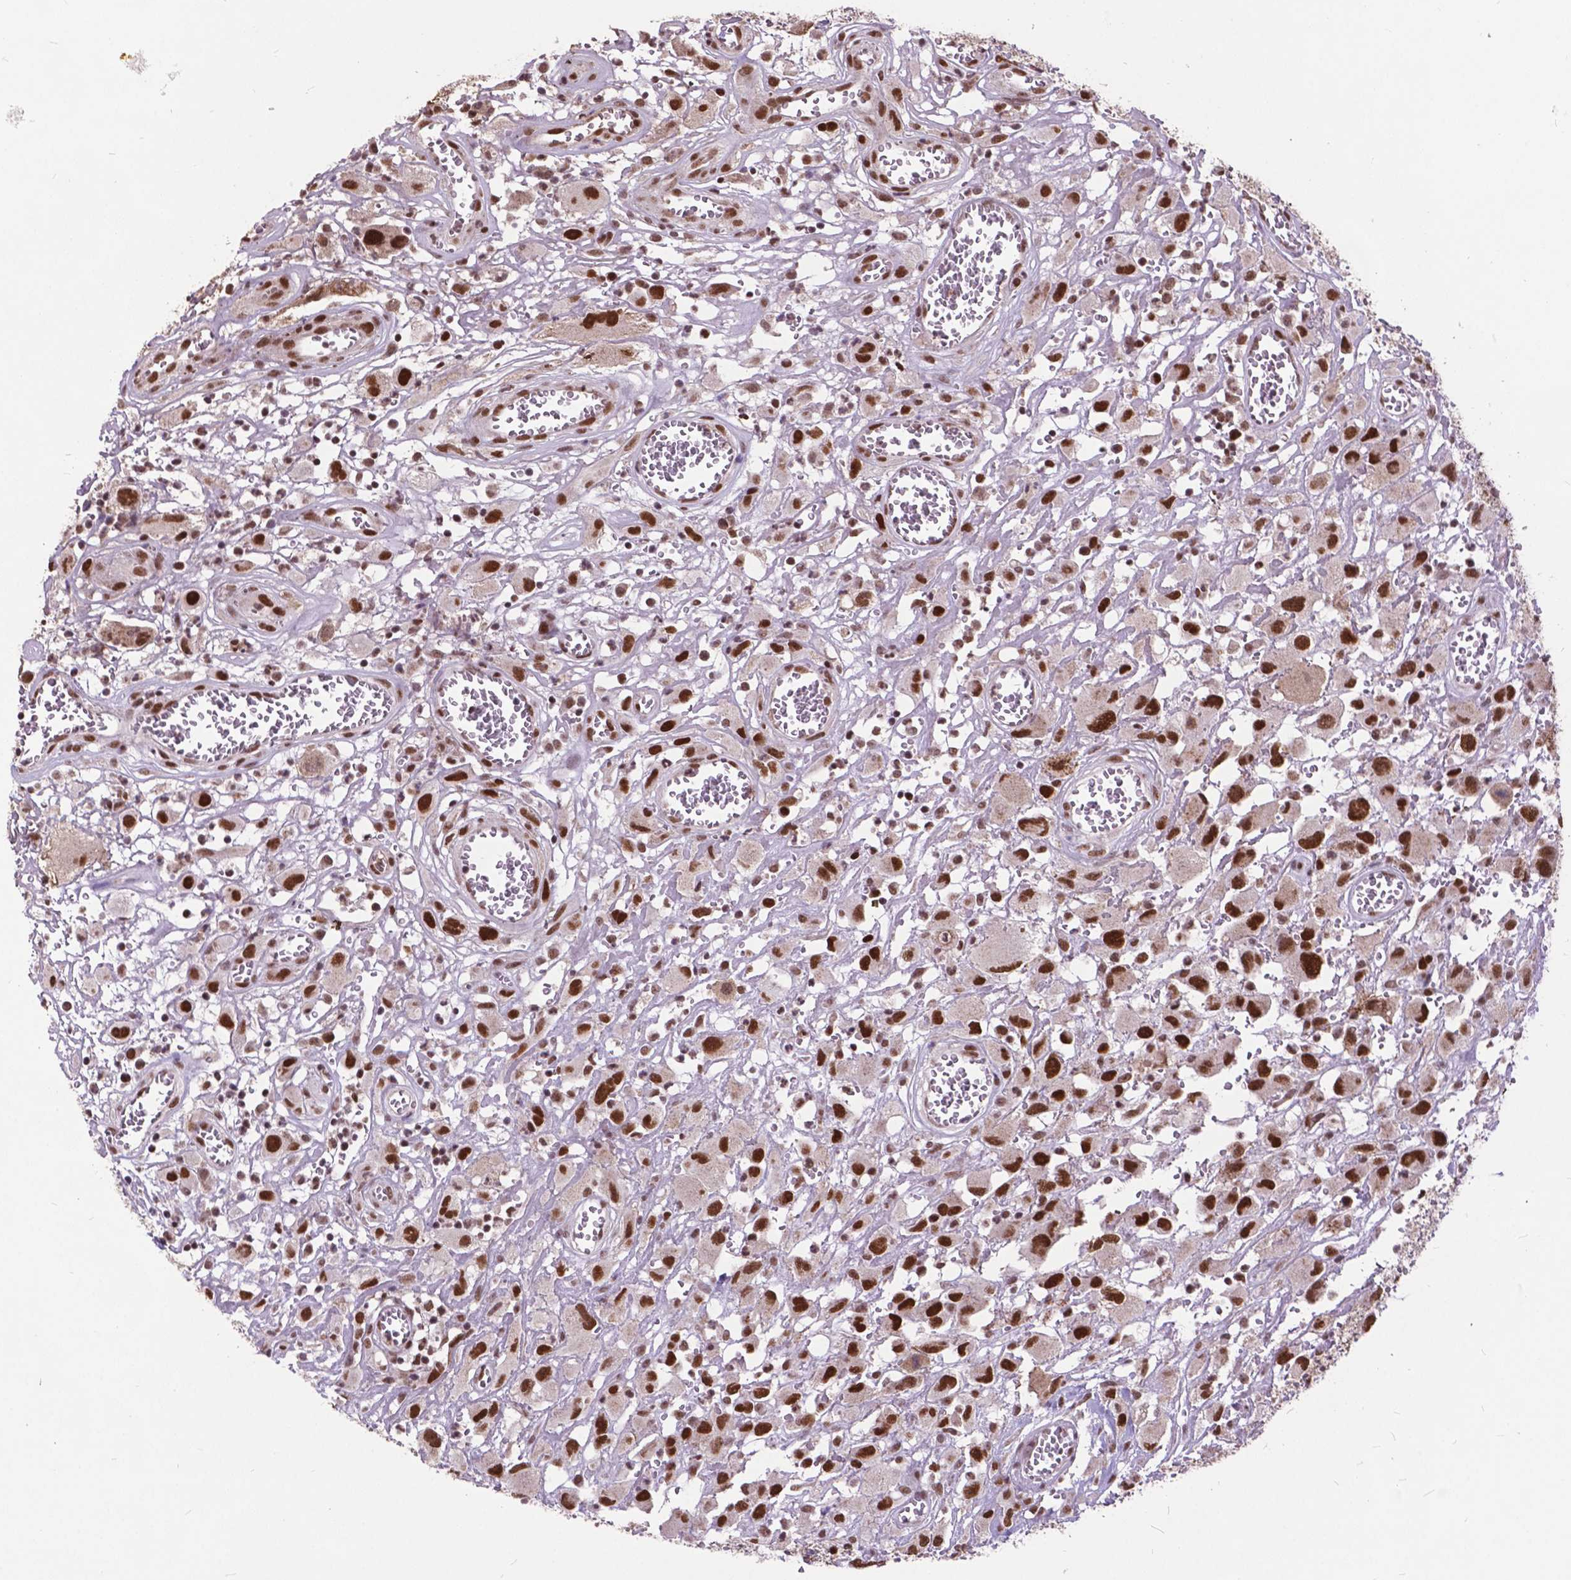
{"staining": {"intensity": "strong", "quantity": ">75%", "location": "nuclear"}, "tissue": "head and neck cancer", "cell_type": "Tumor cells", "image_type": "cancer", "snomed": [{"axis": "morphology", "description": "Squamous cell carcinoma, NOS"}, {"axis": "morphology", "description": "Squamous cell carcinoma, metastatic, NOS"}, {"axis": "topography", "description": "Oral tissue"}, {"axis": "topography", "description": "Head-Neck"}], "caption": "About >75% of tumor cells in human head and neck cancer (squamous cell carcinoma) exhibit strong nuclear protein expression as visualized by brown immunohistochemical staining.", "gene": "MSH2", "patient": {"sex": "female", "age": 85}}